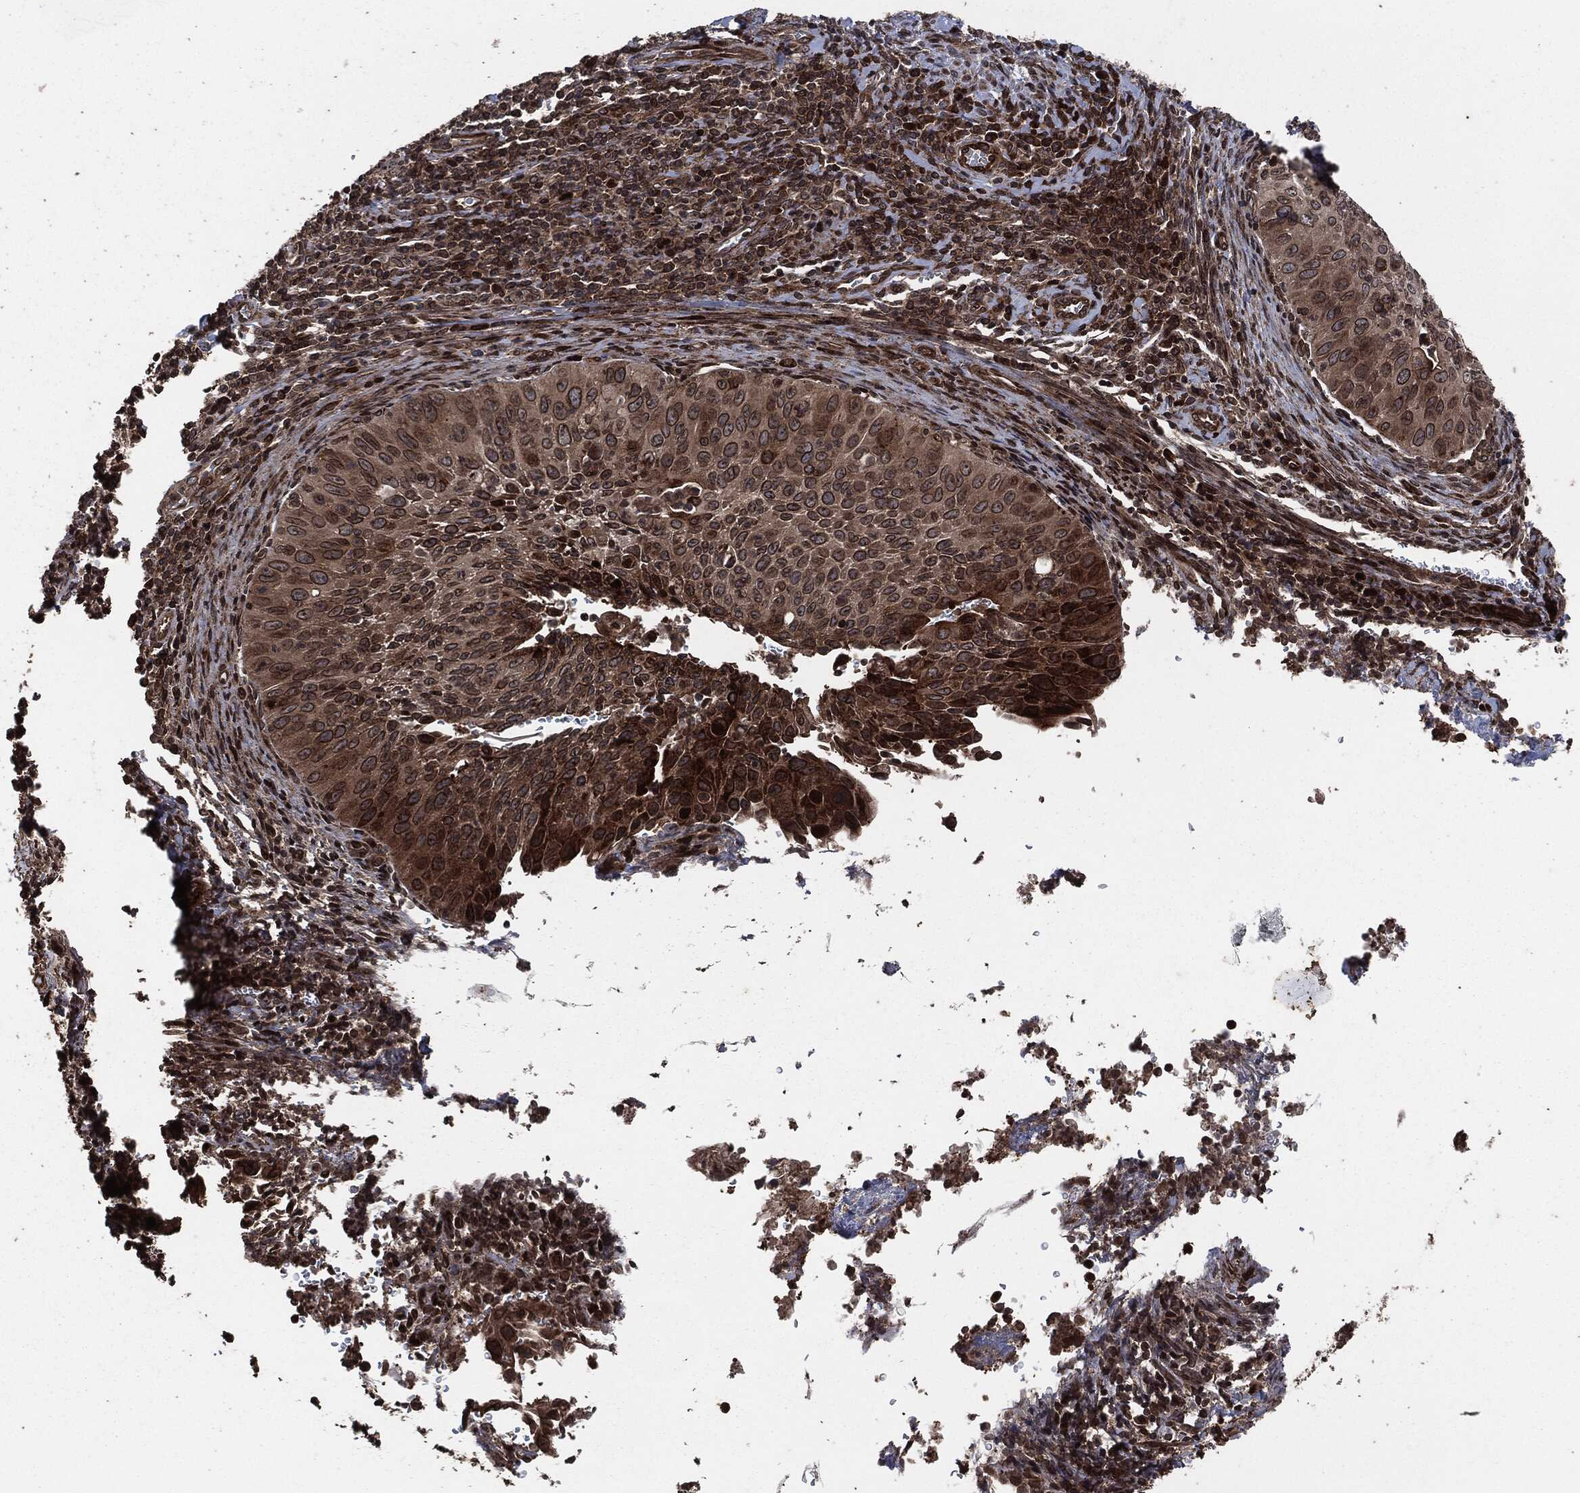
{"staining": {"intensity": "moderate", "quantity": "25%-75%", "location": "cytoplasmic/membranous"}, "tissue": "cervical cancer", "cell_type": "Tumor cells", "image_type": "cancer", "snomed": [{"axis": "morphology", "description": "Squamous cell carcinoma, NOS"}, {"axis": "topography", "description": "Cervix"}], "caption": "There is medium levels of moderate cytoplasmic/membranous positivity in tumor cells of squamous cell carcinoma (cervical), as demonstrated by immunohistochemical staining (brown color).", "gene": "IFIT1", "patient": {"sex": "female", "age": 26}}